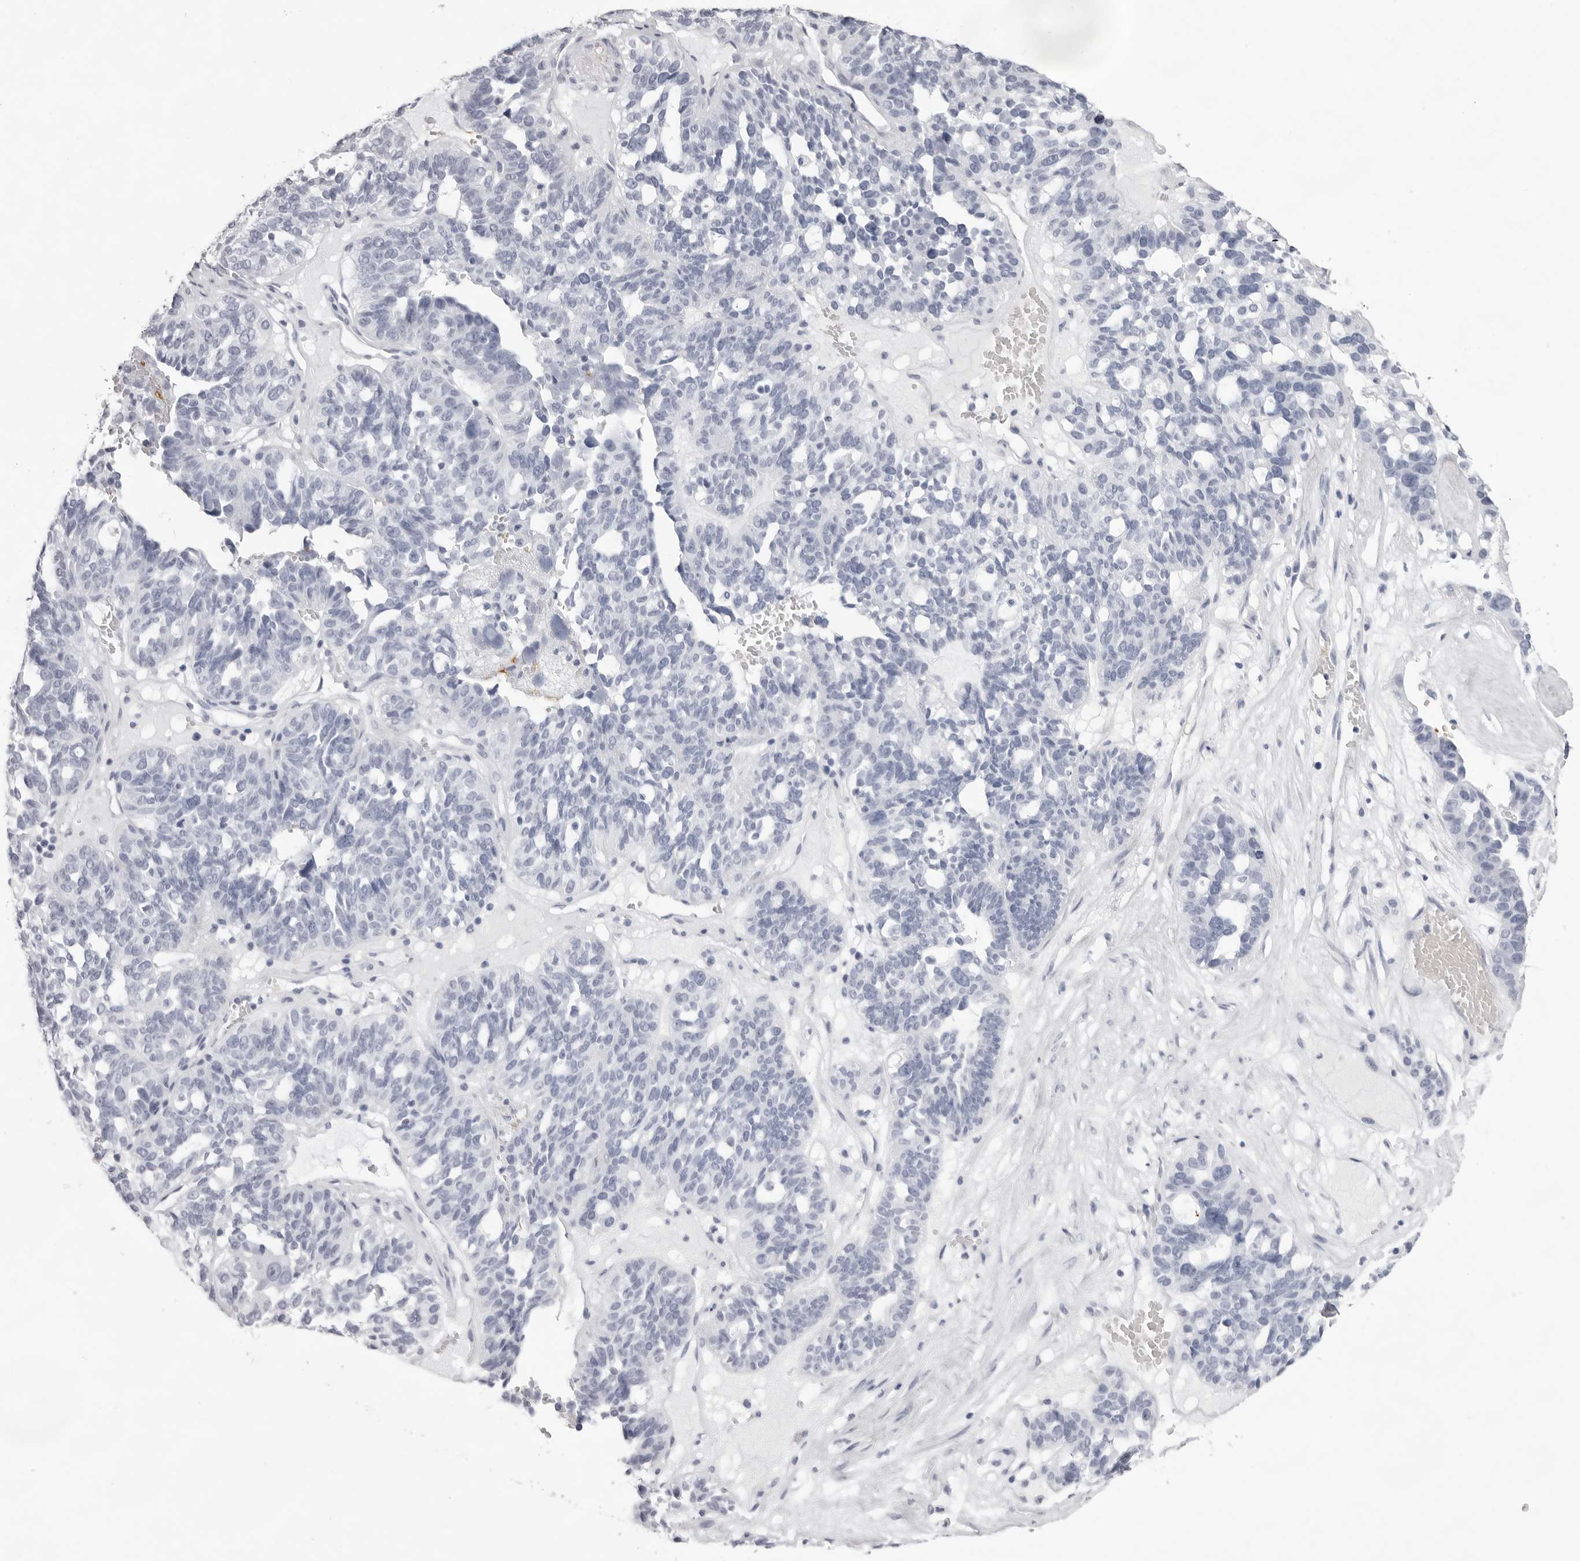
{"staining": {"intensity": "negative", "quantity": "none", "location": "none"}, "tissue": "ovarian cancer", "cell_type": "Tumor cells", "image_type": "cancer", "snomed": [{"axis": "morphology", "description": "Cystadenocarcinoma, serous, NOS"}, {"axis": "topography", "description": "Ovary"}], "caption": "Ovarian cancer stained for a protein using immunohistochemistry (IHC) displays no positivity tumor cells.", "gene": "SPTA1", "patient": {"sex": "female", "age": 59}}